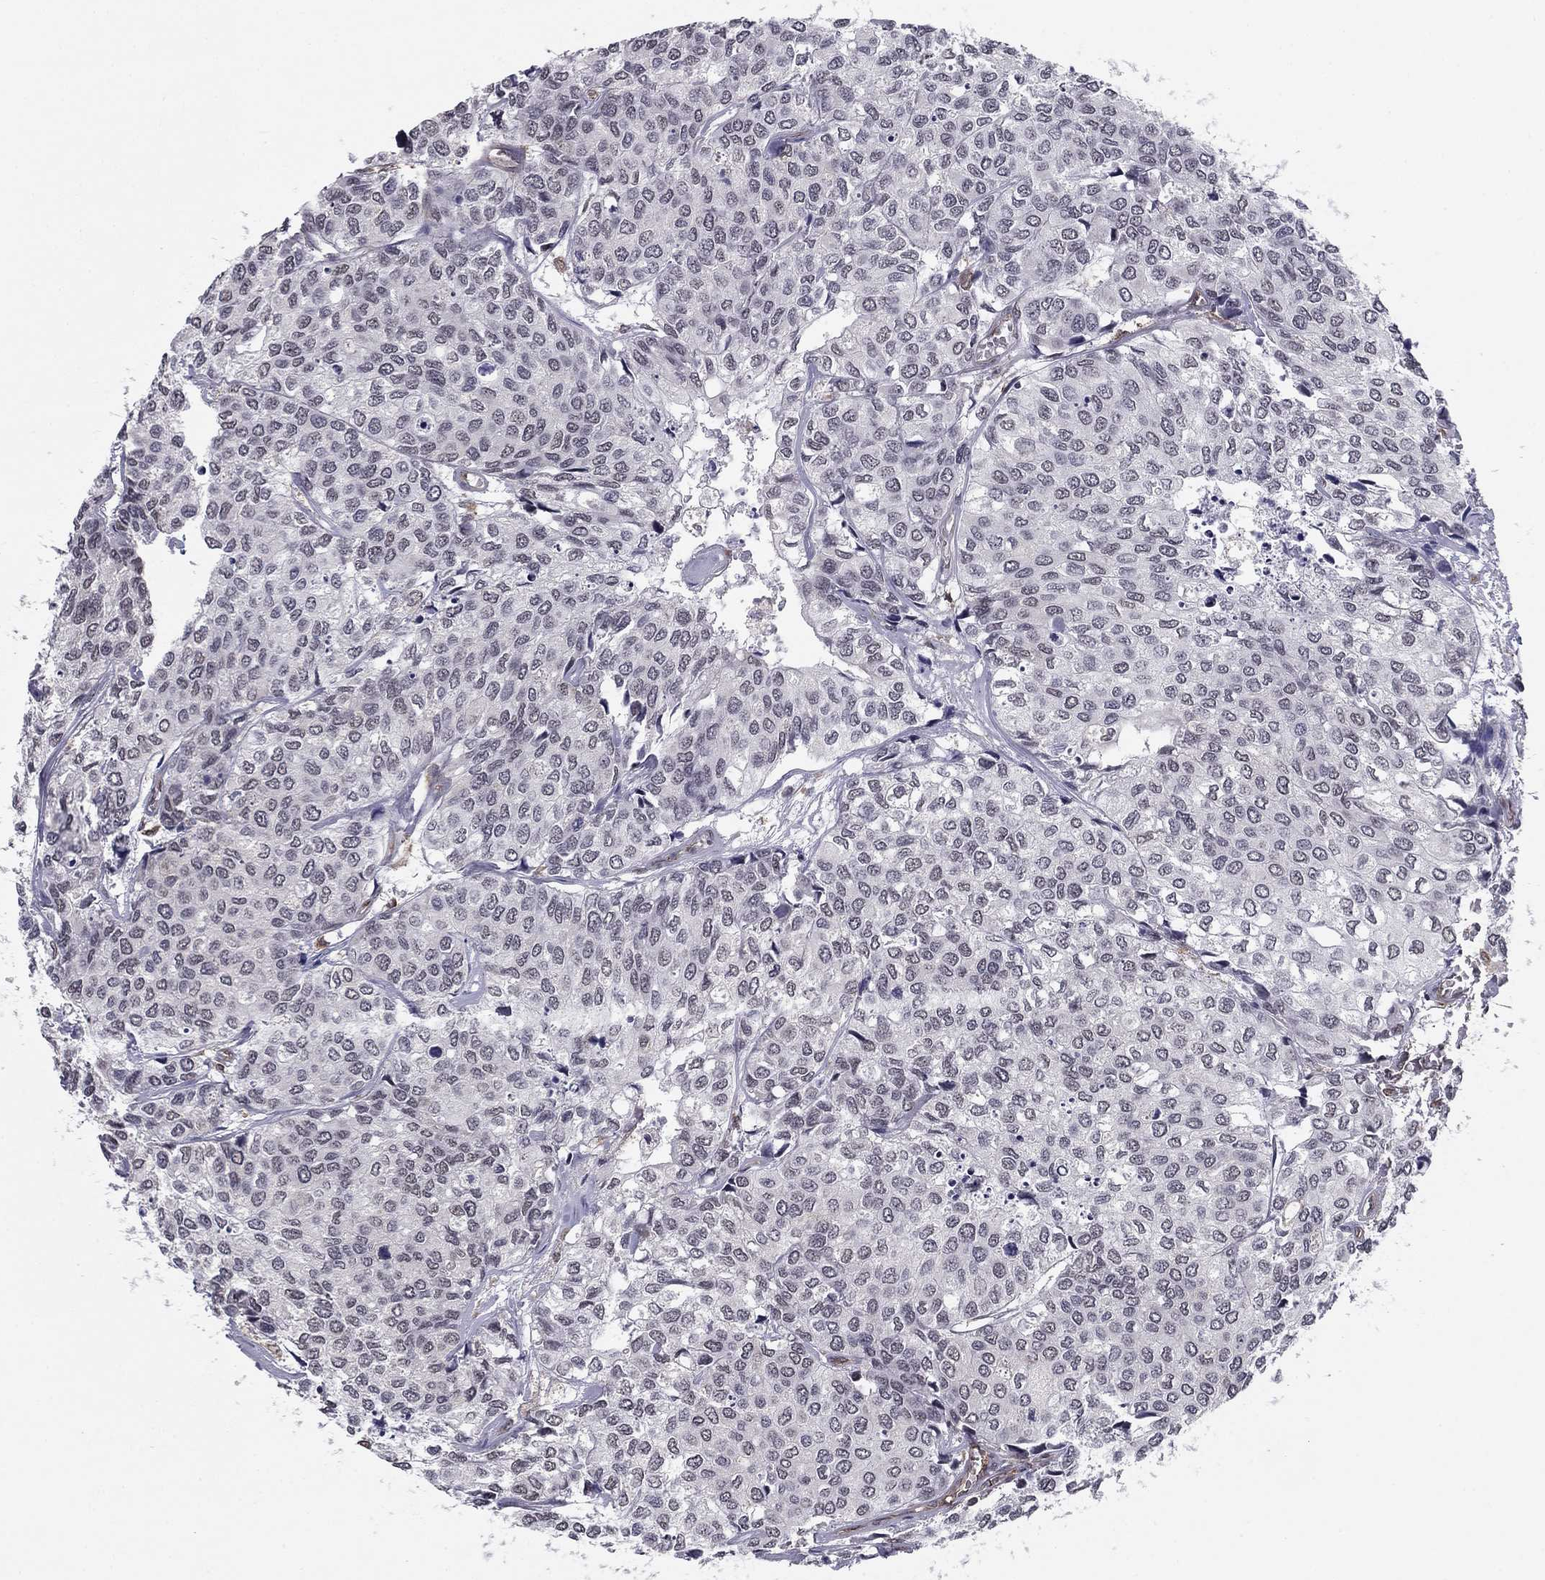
{"staining": {"intensity": "negative", "quantity": "none", "location": "none"}, "tissue": "urothelial cancer", "cell_type": "Tumor cells", "image_type": "cancer", "snomed": [{"axis": "morphology", "description": "Urothelial carcinoma, High grade"}, {"axis": "topography", "description": "Urinary bladder"}], "caption": "The immunohistochemistry (IHC) image has no significant expression in tumor cells of urothelial carcinoma (high-grade) tissue. Brightfield microscopy of IHC stained with DAB (brown) and hematoxylin (blue), captured at high magnification.", "gene": "PLCB2", "patient": {"sex": "male", "age": 73}}